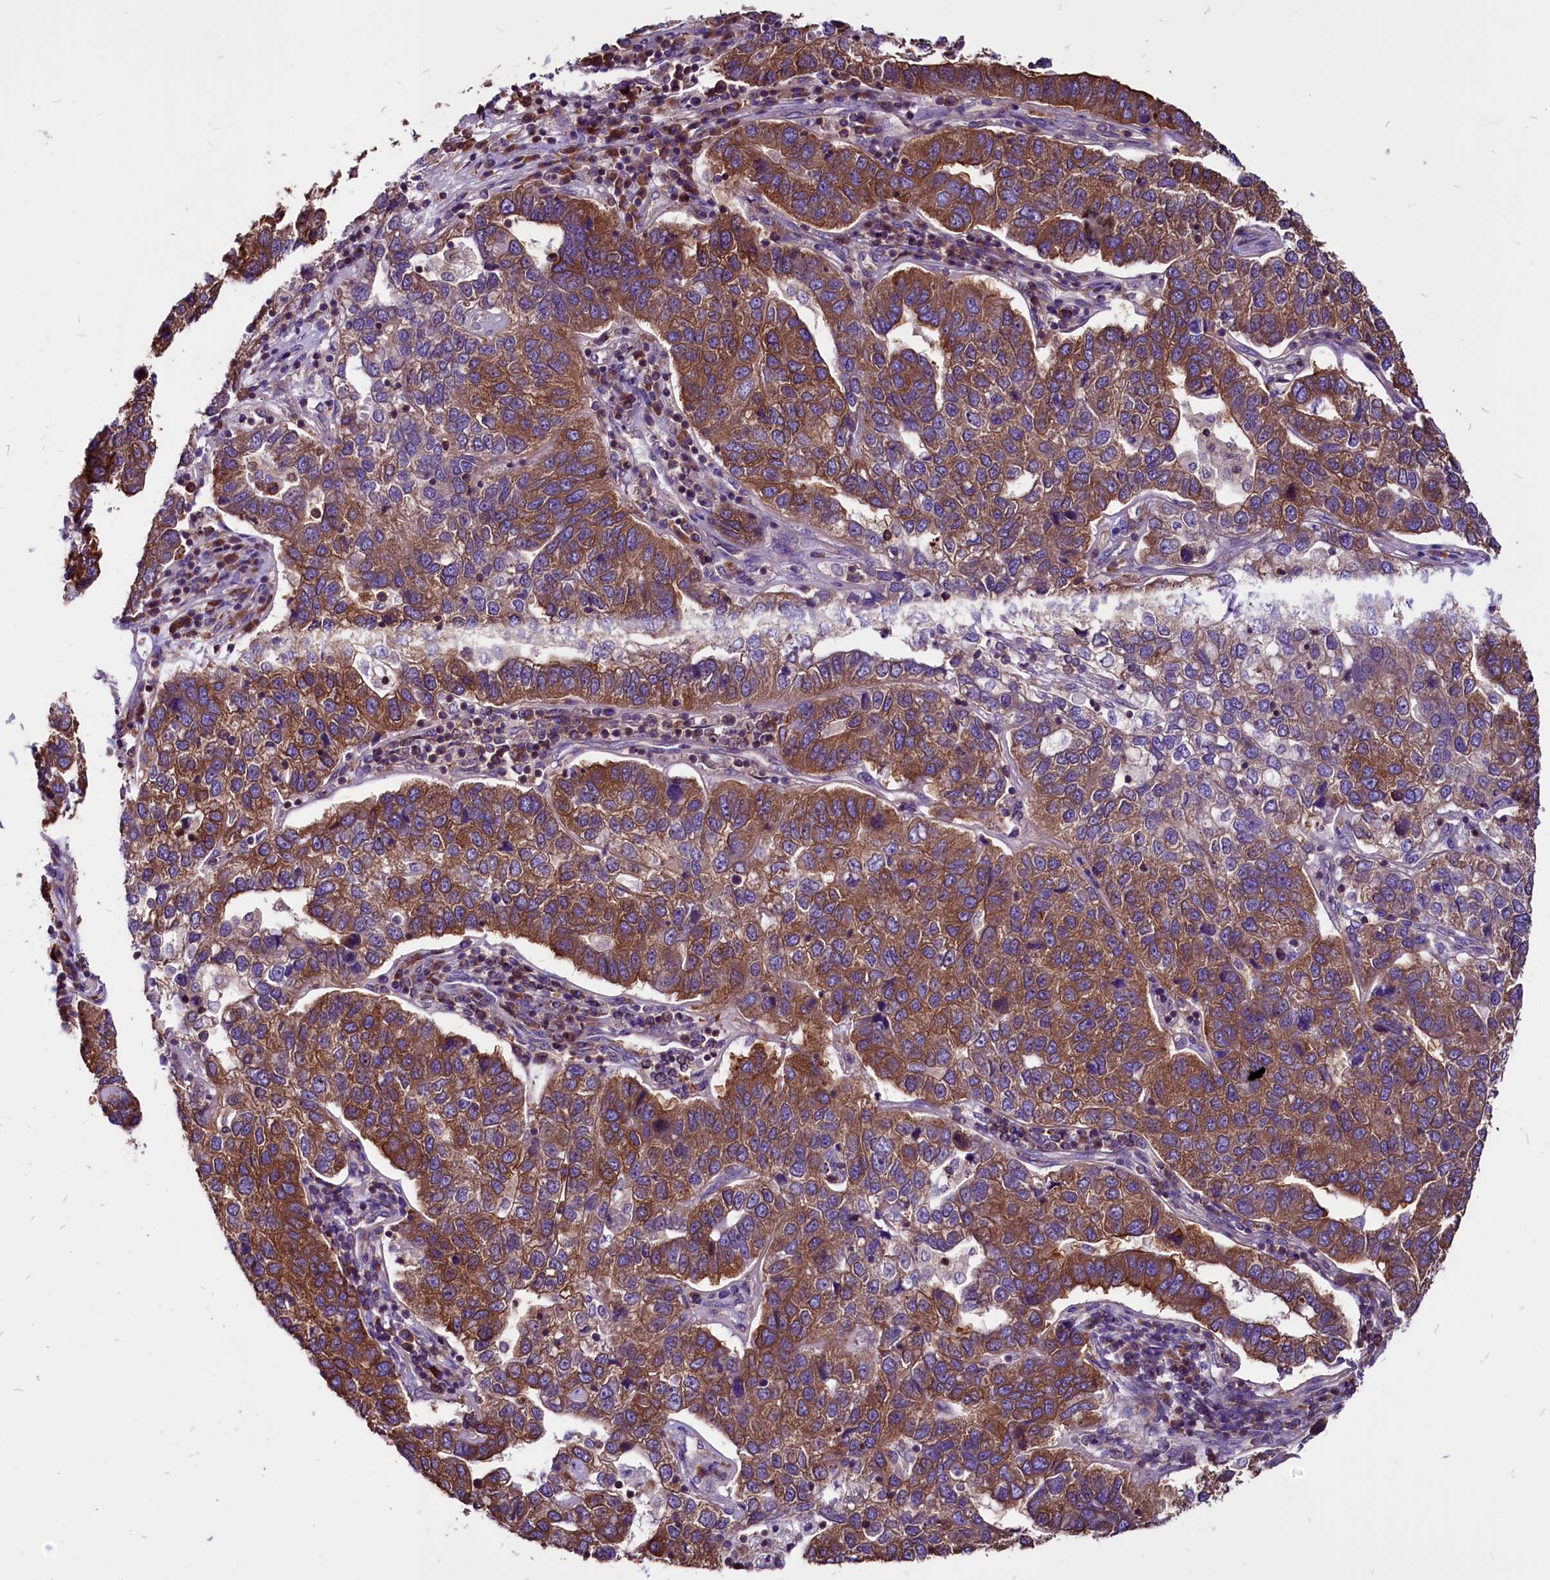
{"staining": {"intensity": "strong", "quantity": ">75%", "location": "cytoplasmic/membranous"}, "tissue": "pancreatic cancer", "cell_type": "Tumor cells", "image_type": "cancer", "snomed": [{"axis": "morphology", "description": "Adenocarcinoma, NOS"}, {"axis": "topography", "description": "Pancreas"}], "caption": "Tumor cells exhibit strong cytoplasmic/membranous expression in approximately >75% of cells in adenocarcinoma (pancreatic).", "gene": "EIF3G", "patient": {"sex": "female", "age": 61}}